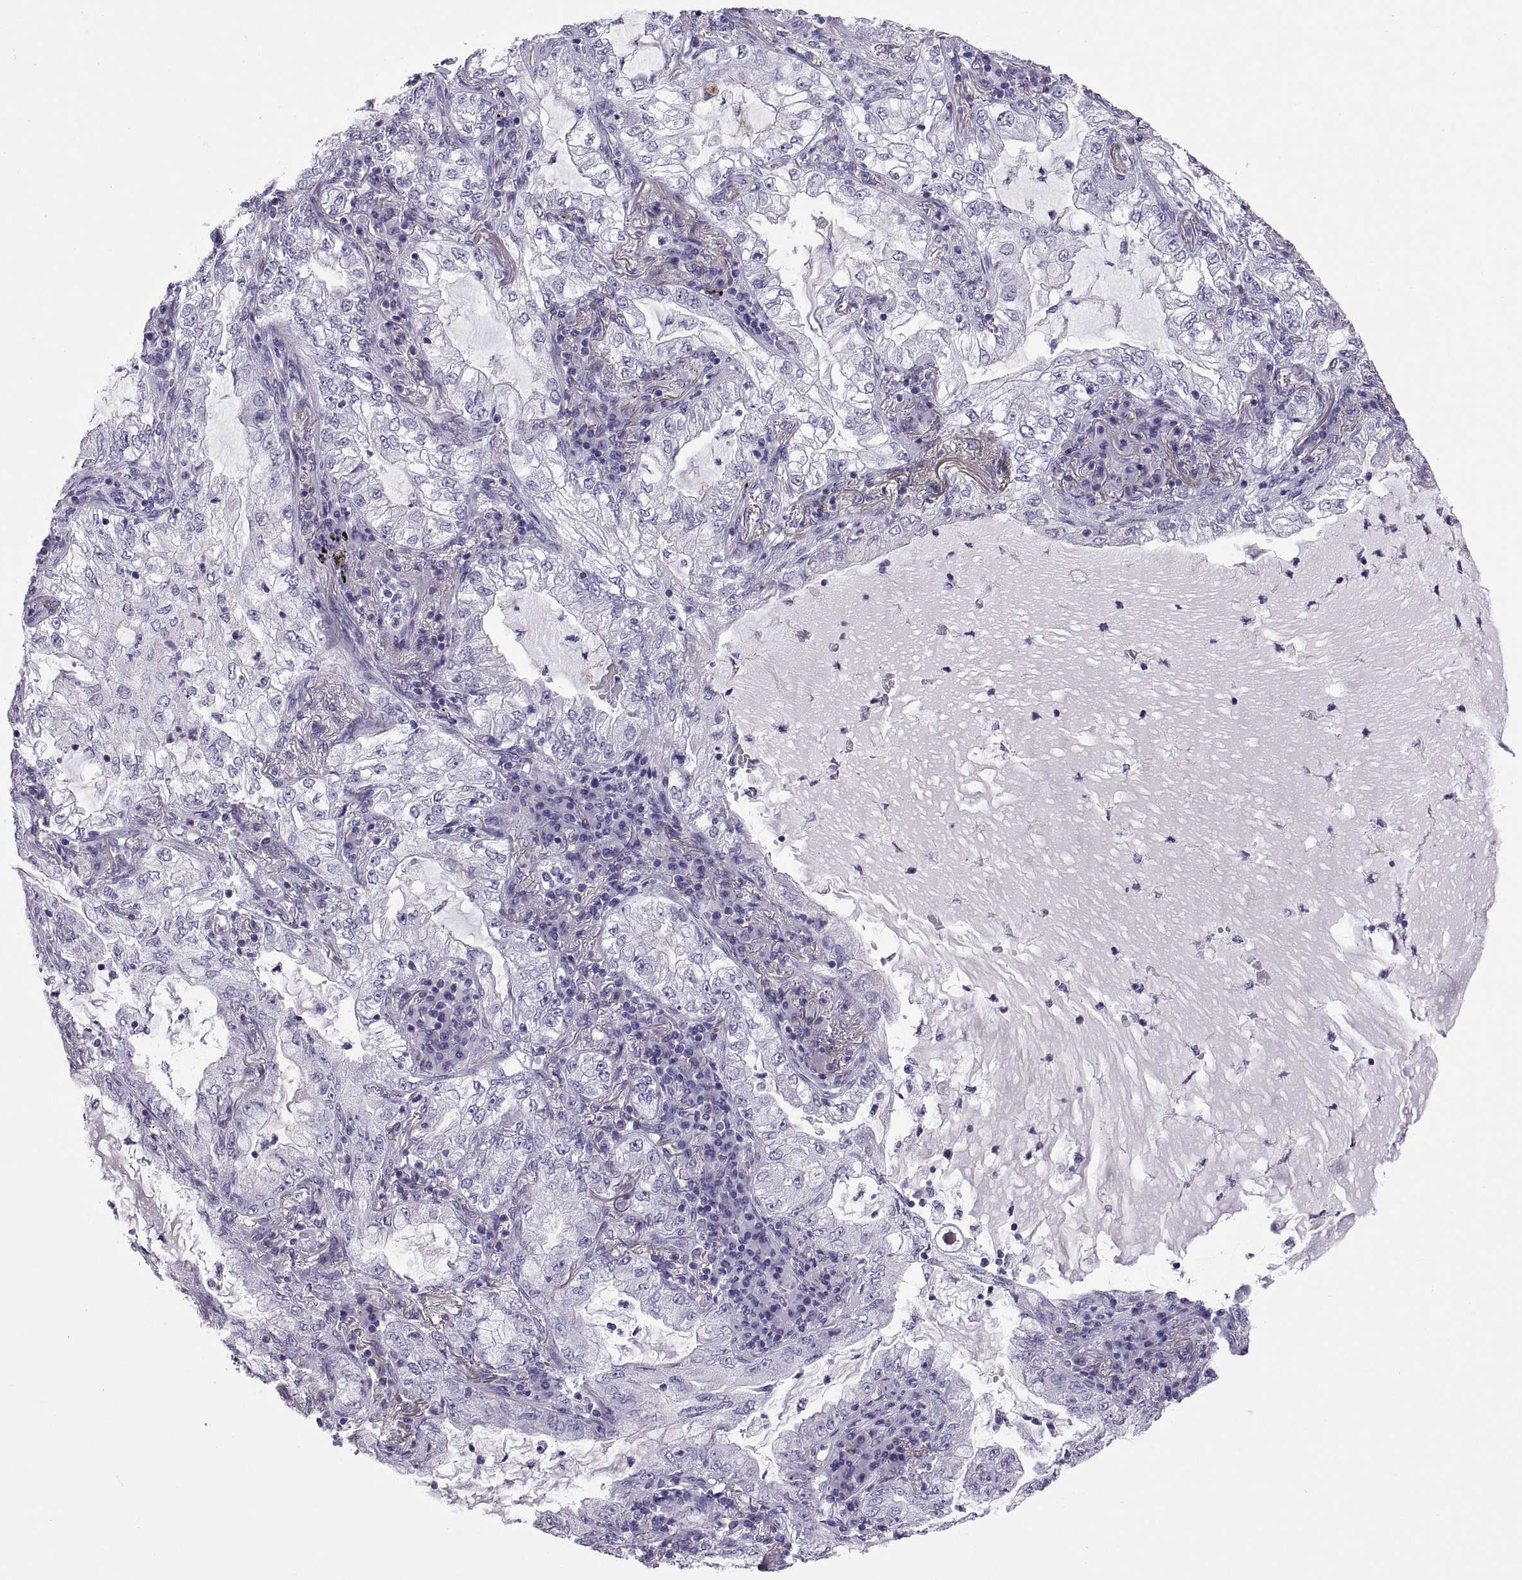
{"staining": {"intensity": "negative", "quantity": "none", "location": "none"}, "tissue": "lung cancer", "cell_type": "Tumor cells", "image_type": "cancer", "snomed": [{"axis": "morphology", "description": "Adenocarcinoma, NOS"}, {"axis": "topography", "description": "Lung"}], "caption": "There is no significant expression in tumor cells of lung cancer.", "gene": "QRICH2", "patient": {"sex": "female", "age": 73}}